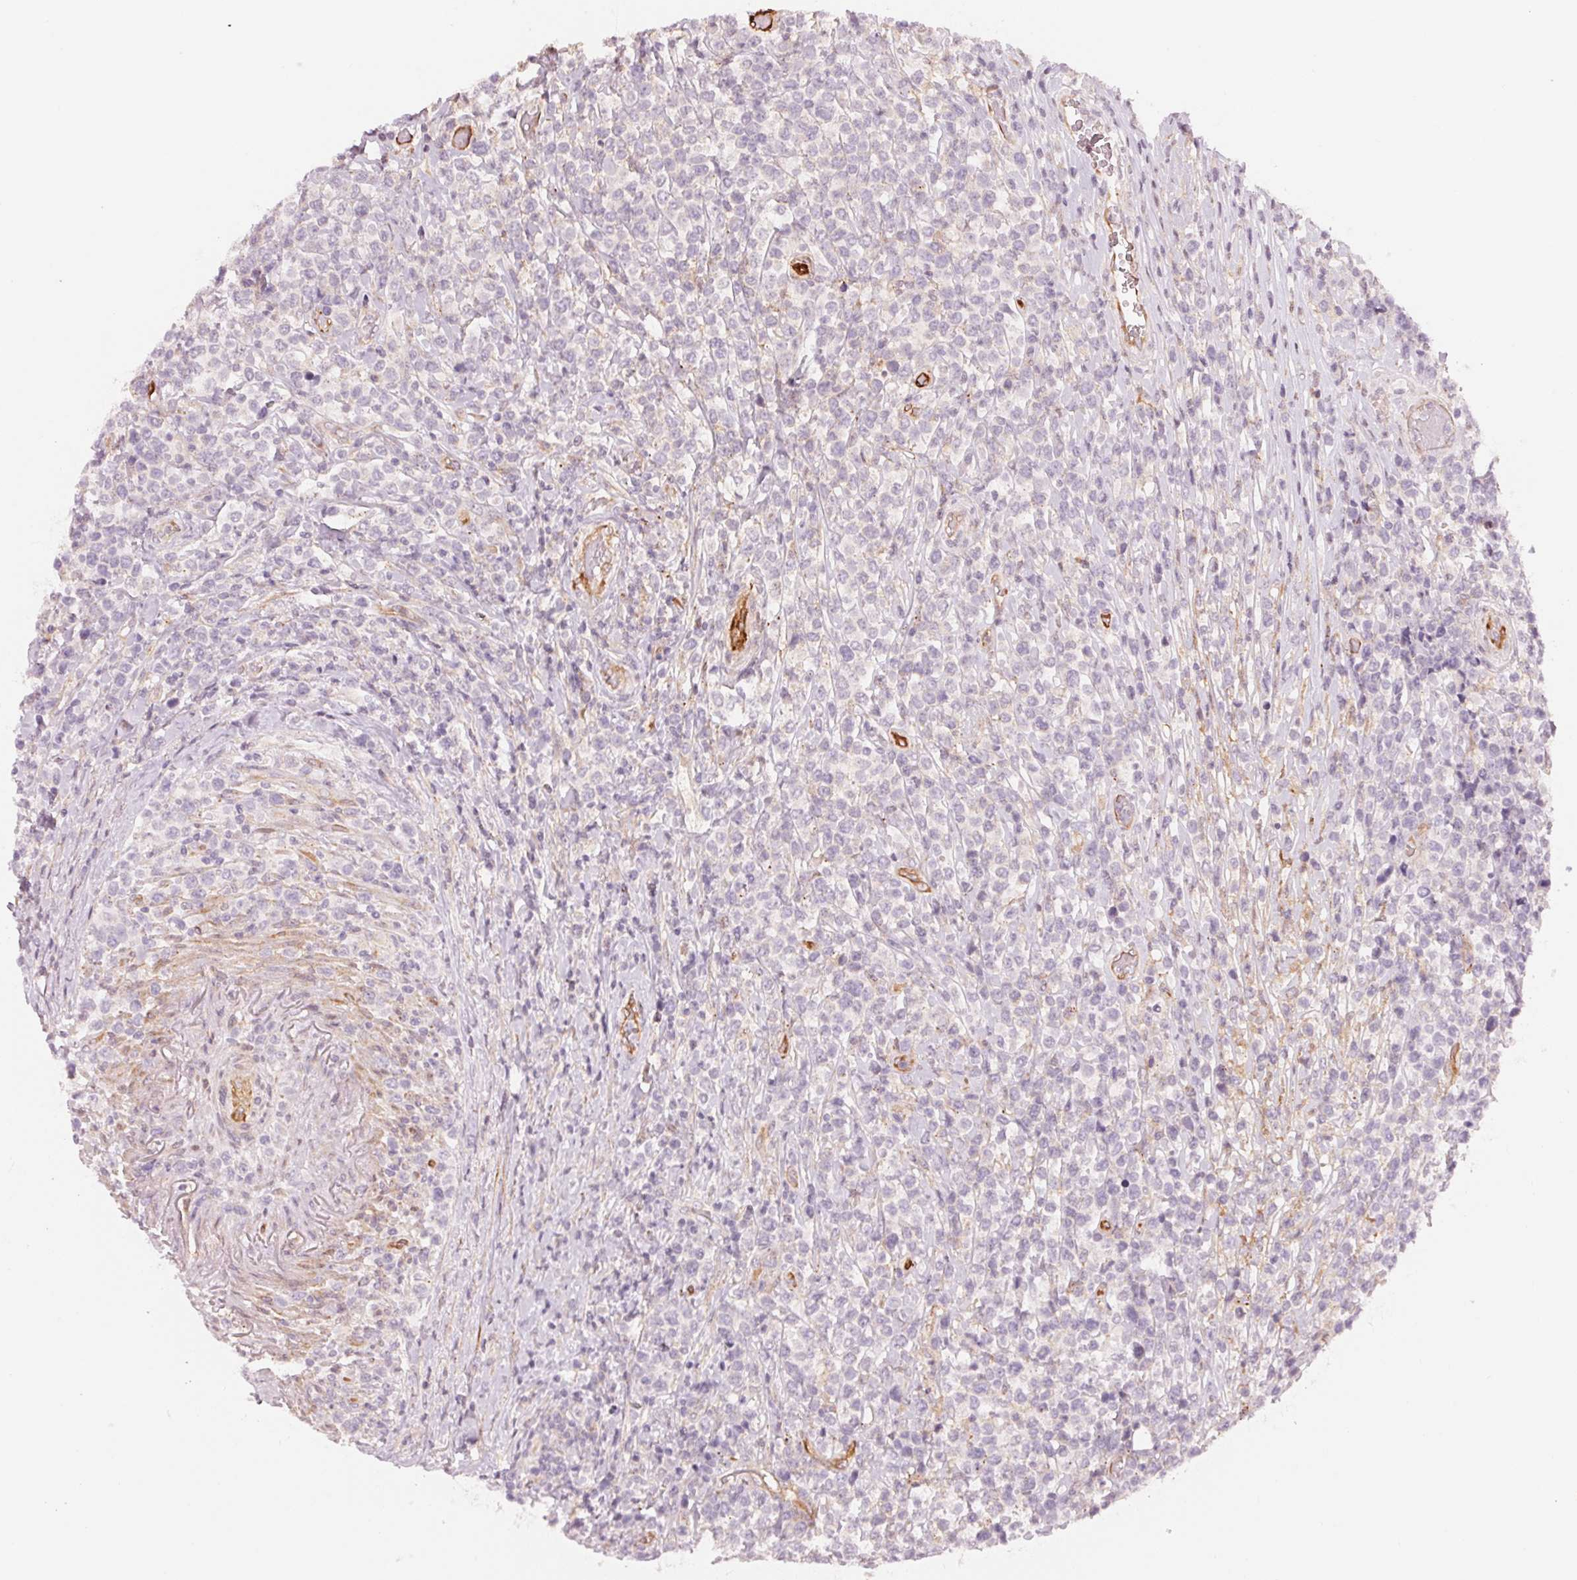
{"staining": {"intensity": "negative", "quantity": "none", "location": "none"}, "tissue": "lymphoma", "cell_type": "Tumor cells", "image_type": "cancer", "snomed": [{"axis": "morphology", "description": "Malignant lymphoma, non-Hodgkin's type, High grade"}, {"axis": "topography", "description": "Soft tissue"}], "caption": "A photomicrograph of human lymphoma is negative for staining in tumor cells. (Brightfield microscopy of DAB immunohistochemistry (IHC) at high magnification).", "gene": "SLC17A4", "patient": {"sex": "female", "age": 56}}